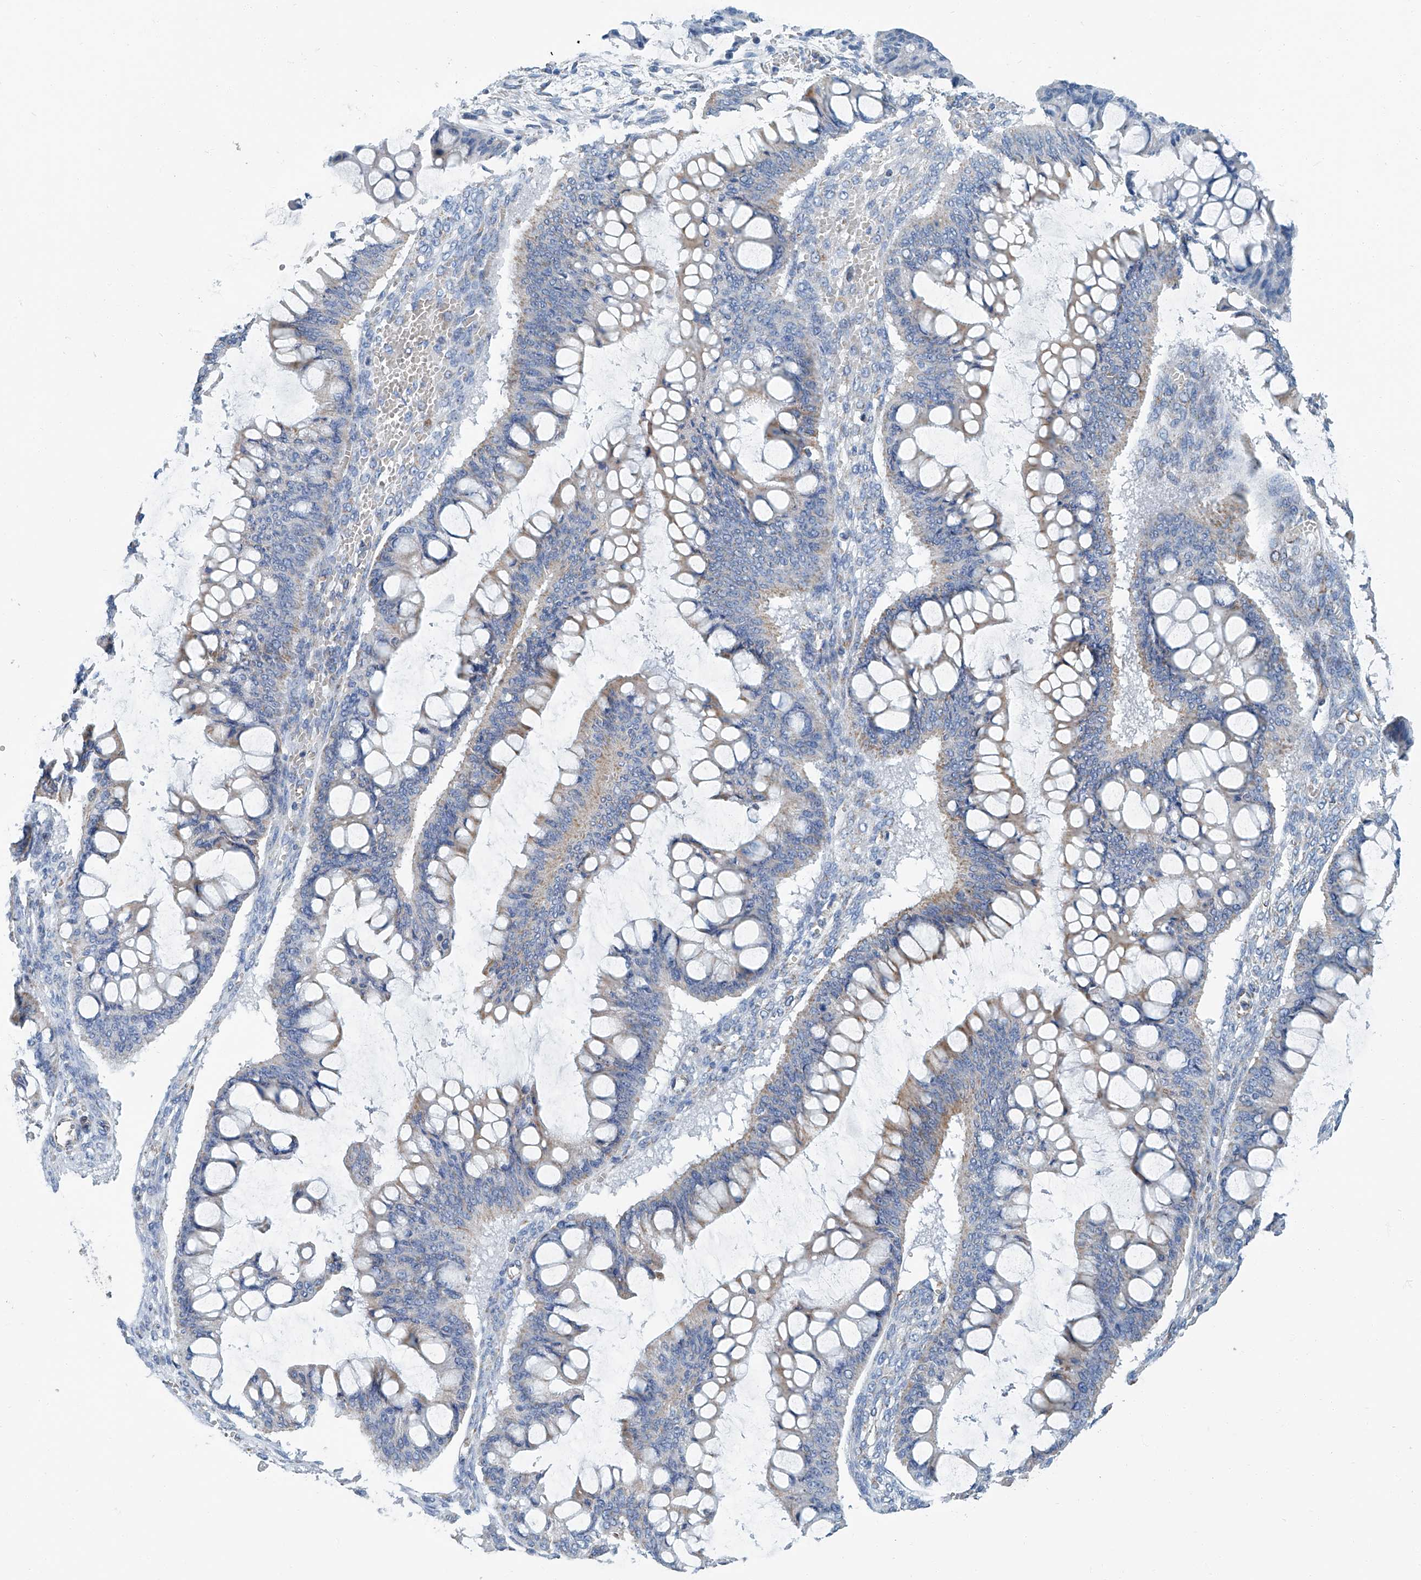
{"staining": {"intensity": "weak", "quantity": "<25%", "location": "cytoplasmic/membranous"}, "tissue": "ovarian cancer", "cell_type": "Tumor cells", "image_type": "cancer", "snomed": [{"axis": "morphology", "description": "Cystadenocarcinoma, mucinous, NOS"}, {"axis": "topography", "description": "Ovary"}], "caption": "Immunohistochemistry (IHC) photomicrograph of ovarian mucinous cystadenocarcinoma stained for a protein (brown), which shows no expression in tumor cells. (DAB (3,3'-diaminobenzidine) immunohistochemistry, high magnification).", "gene": "MT-ND1", "patient": {"sex": "female", "age": 73}}